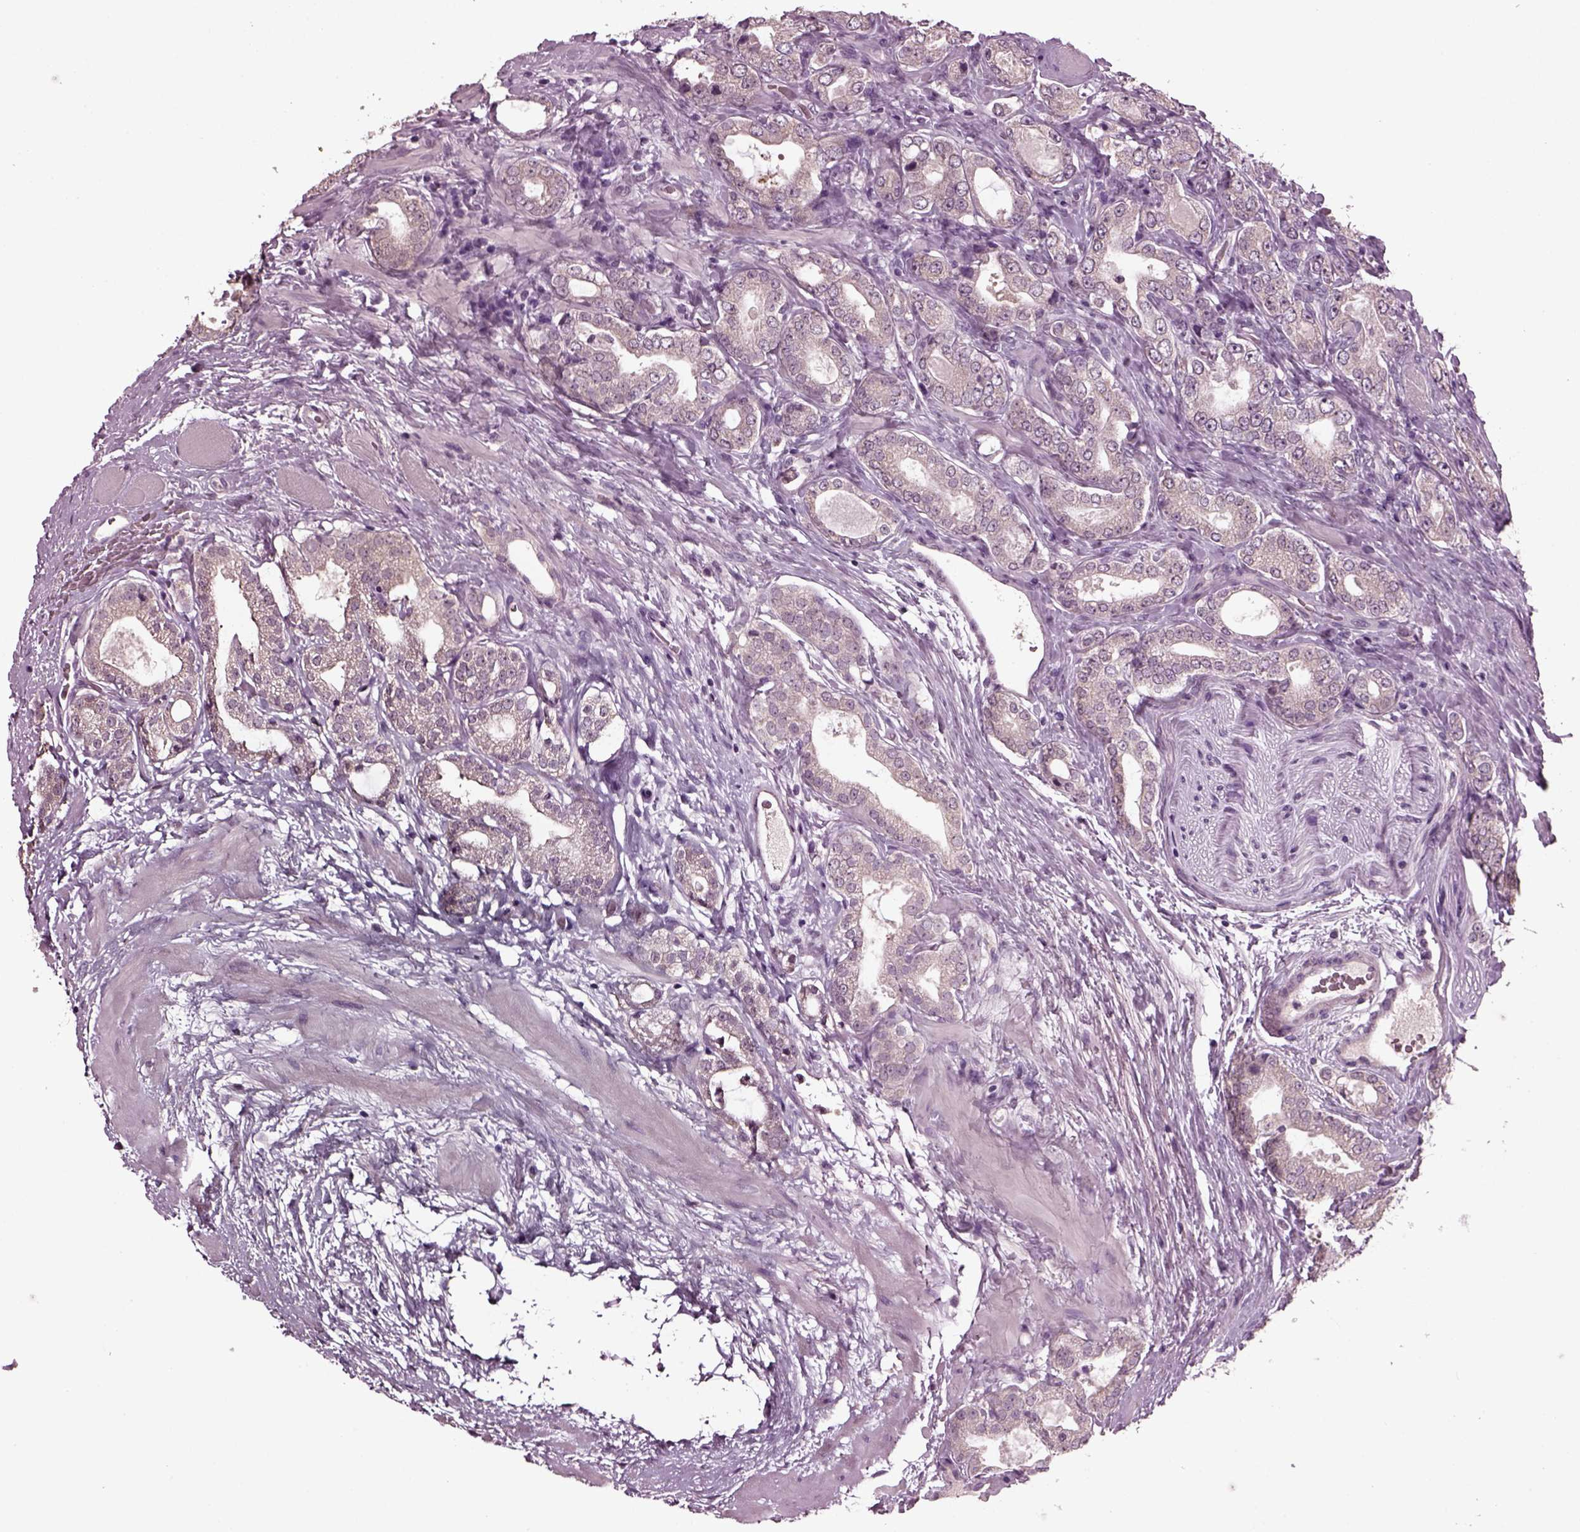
{"staining": {"intensity": "negative", "quantity": "none", "location": "none"}, "tissue": "prostate cancer", "cell_type": "Tumor cells", "image_type": "cancer", "snomed": [{"axis": "morphology", "description": "Adenocarcinoma, NOS"}, {"axis": "topography", "description": "Prostate"}], "caption": "Image shows no significant protein staining in tumor cells of prostate adenocarcinoma.", "gene": "CLCN4", "patient": {"sex": "male", "age": 64}}